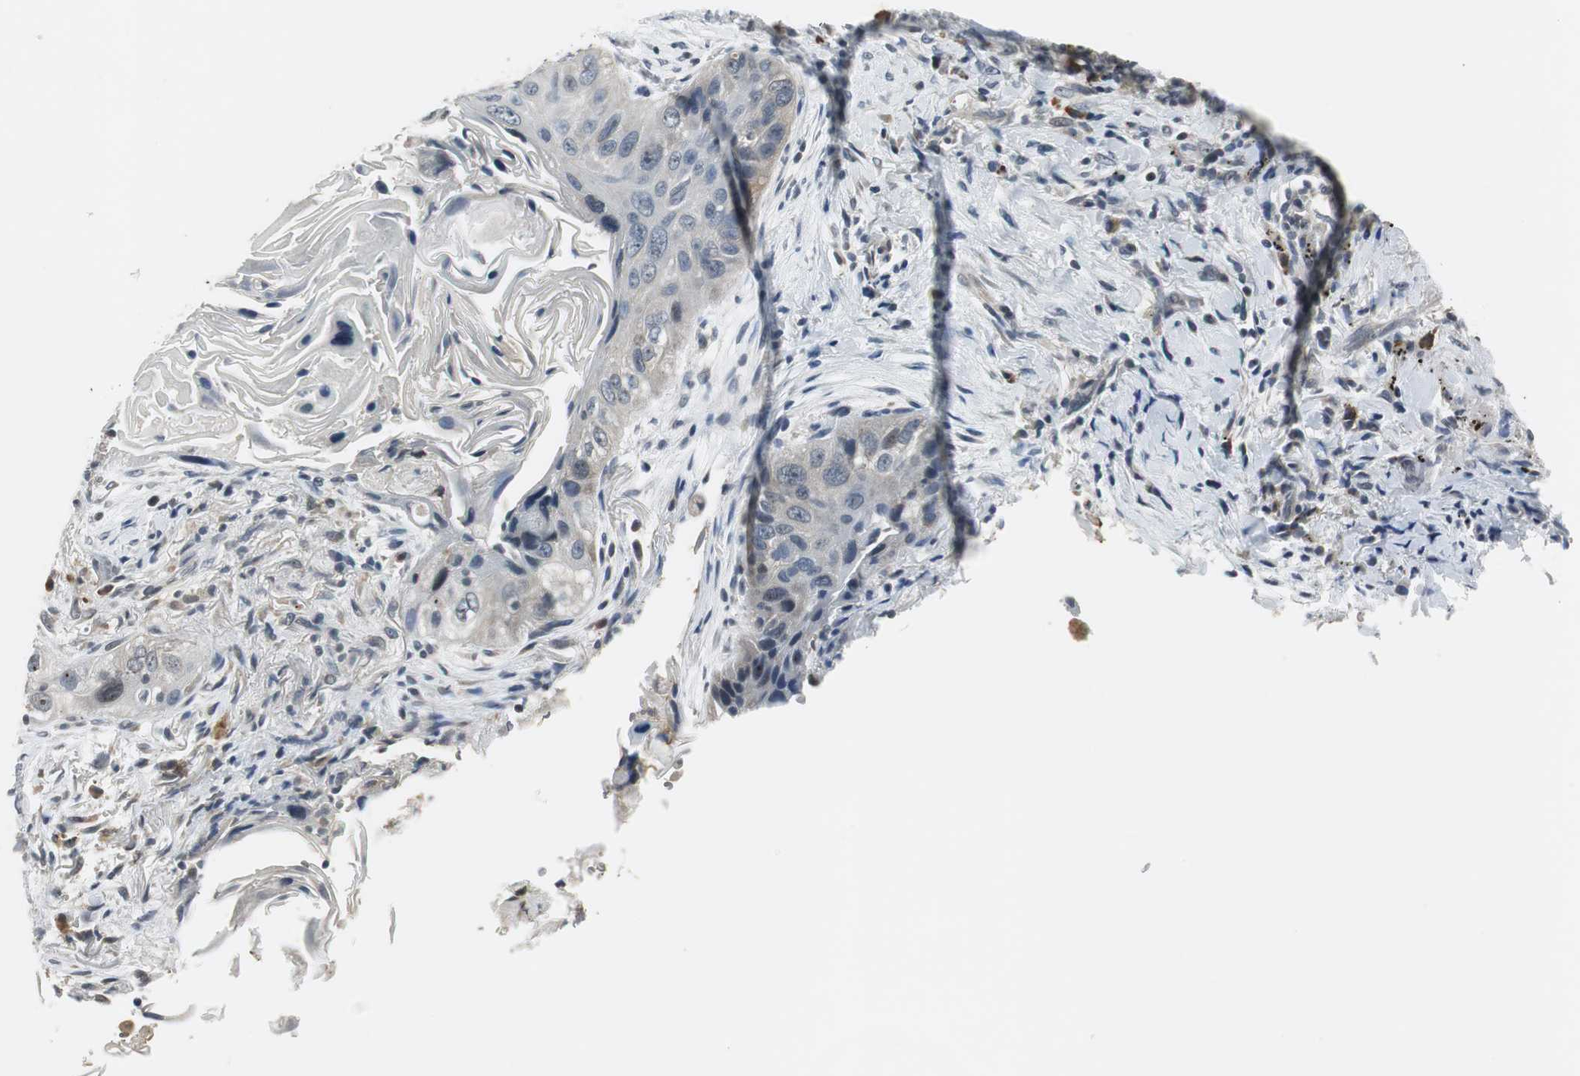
{"staining": {"intensity": "weak", "quantity": "<25%", "location": "cytoplasmic/membranous"}, "tissue": "lung cancer", "cell_type": "Tumor cells", "image_type": "cancer", "snomed": [{"axis": "morphology", "description": "Squamous cell carcinoma, NOS"}, {"axis": "topography", "description": "Lung"}], "caption": "High power microscopy photomicrograph of an IHC photomicrograph of squamous cell carcinoma (lung), revealing no significant positivity in tumor cells. The staining is performed using DAB brown chromogen with nuclei counter-stained in using hematoxylin.", "gene": "CCT5", "patient": {"sex": "female", "age": 67}}